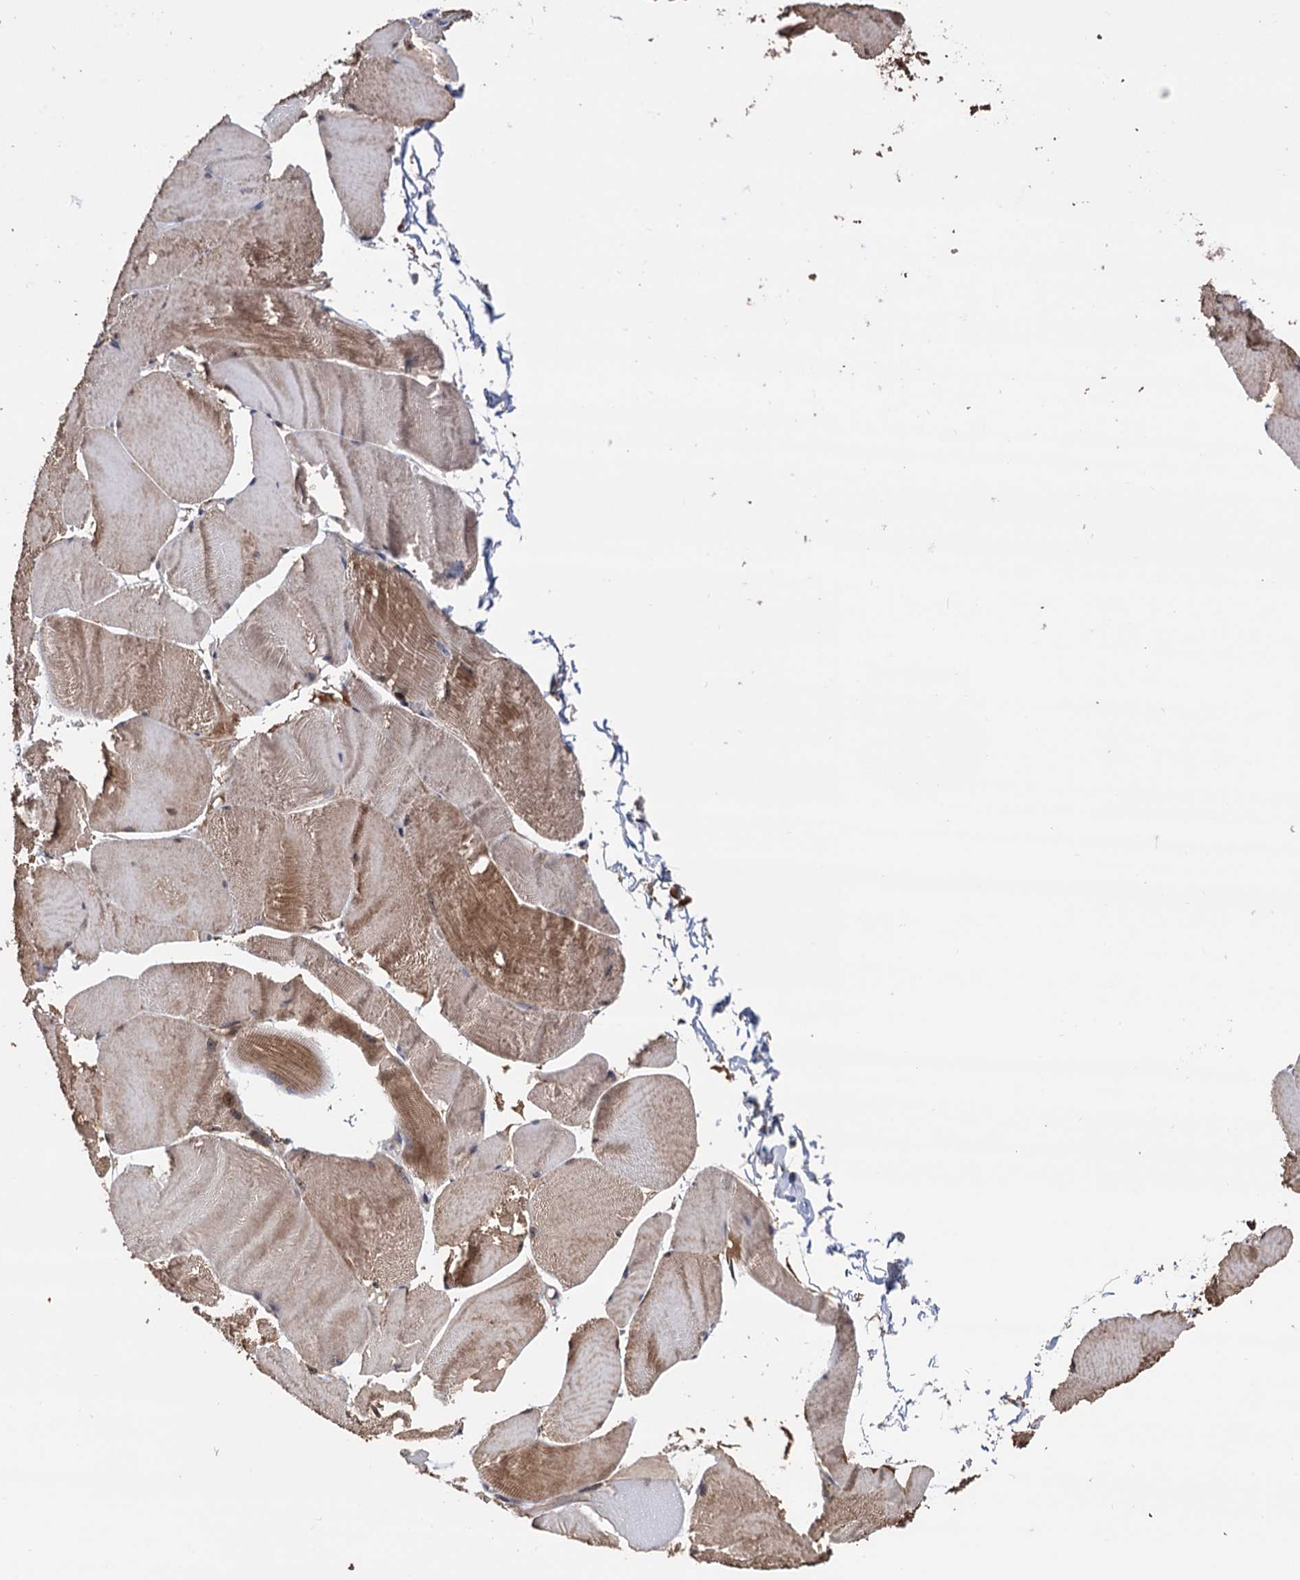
{"staining": {"intensity": "moderate", "quantity": ">75%", "location": "cytoplasmic/membranous"}, "tissue": "skeletal muscle", "cell_type": "Myocytes", "image_type": "normal", "snomed": [{"axis": "morphology", "description": "Normal tissue, NOS"}, {"axis": "morphology", "description": "Basal cell carcinoma"}, {"axis": "topography", "description": "Skeletal muscle"}], "caption": "Normal skeletal muscle was stained to show a protein in brown. There is medium levels of moderate cytoplasmic/membranous staining in approximately >75% of myocytes. (brown staining indicates protein expression, while blue staining denotes nuclei).", "gene": "TBC1D12", "patient": {"sex": "female", "age": 64}}